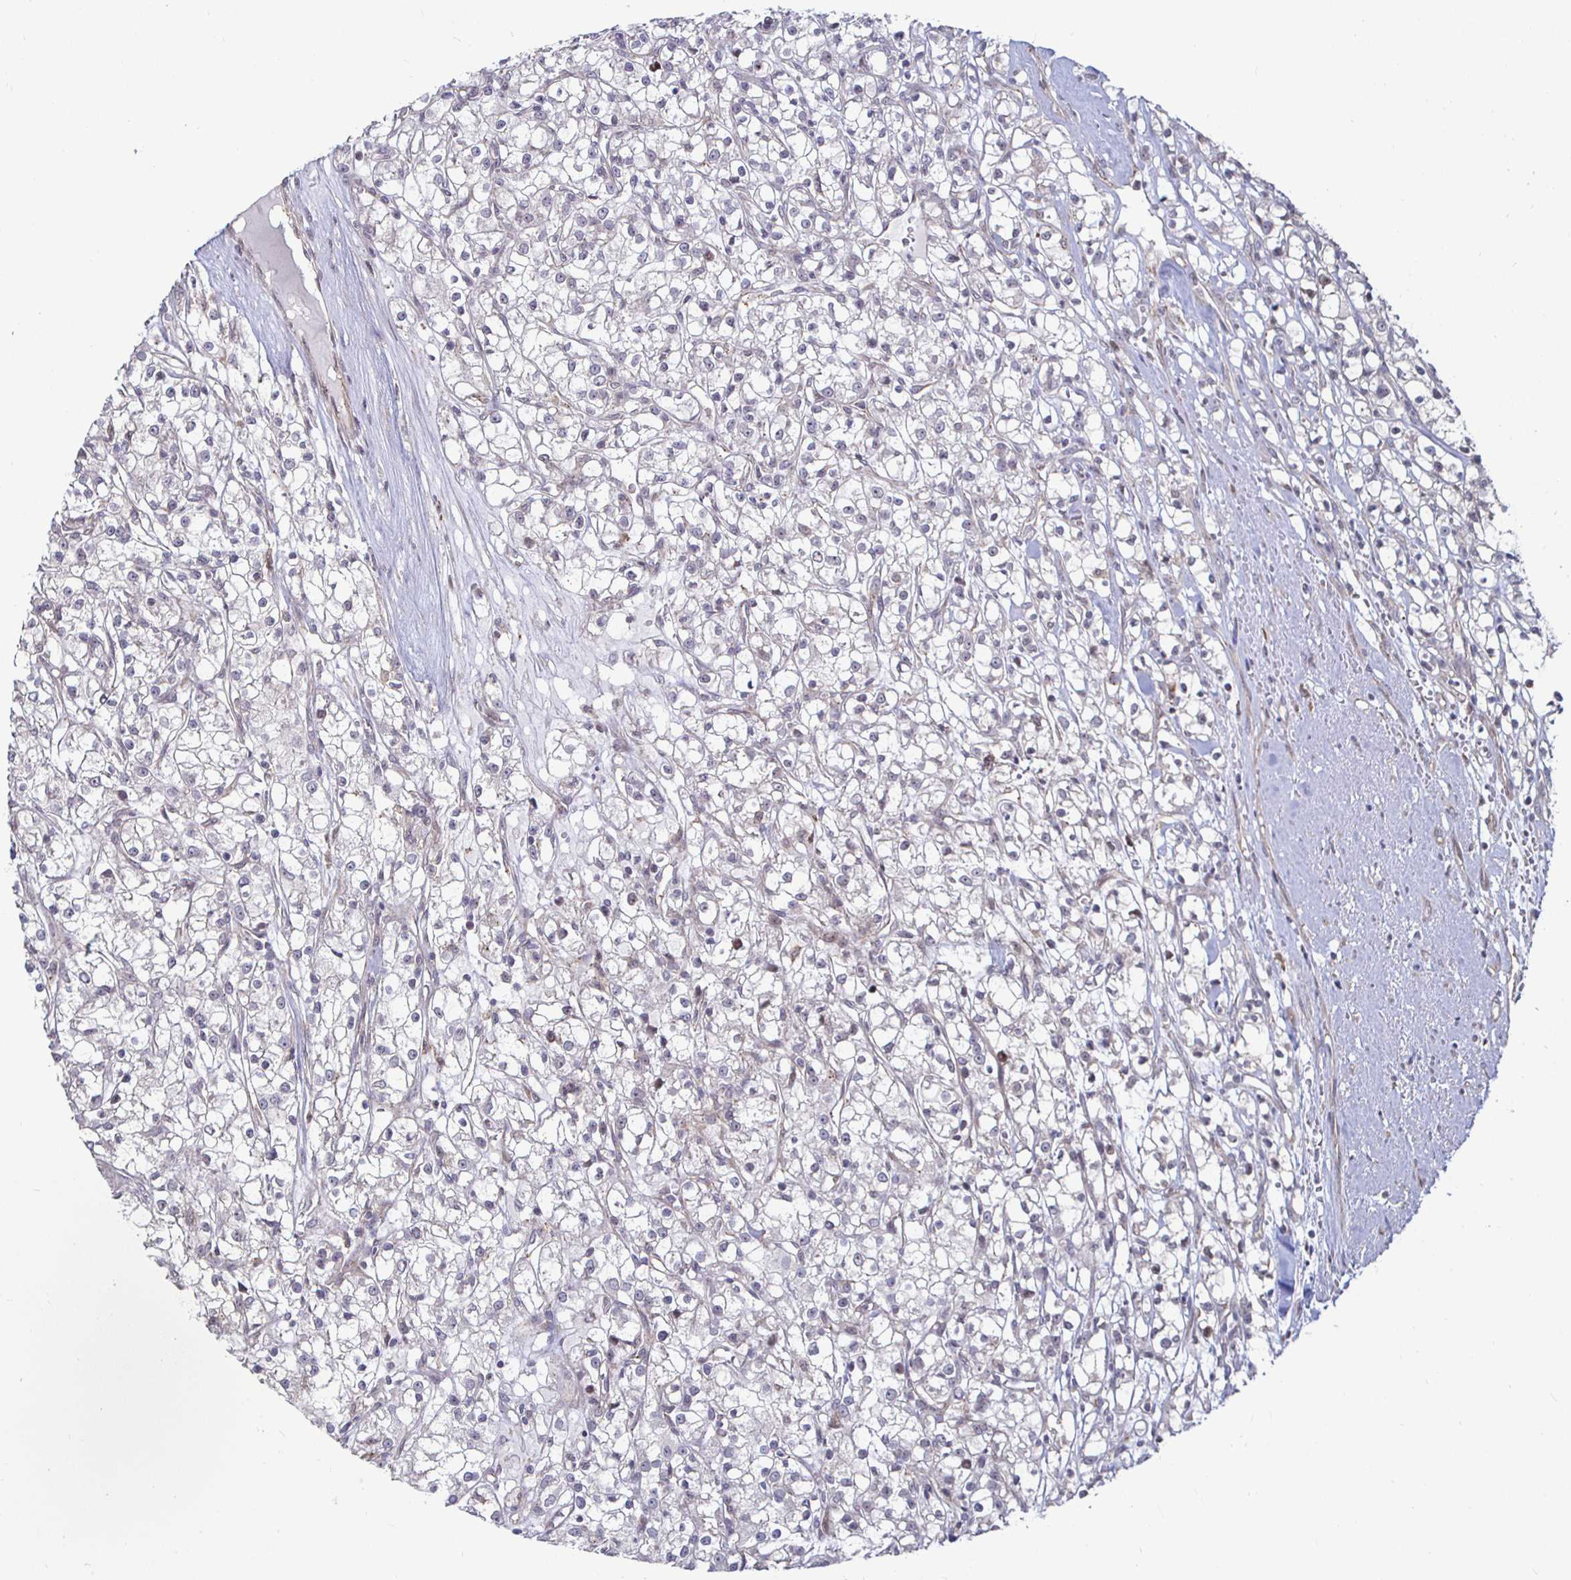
{"staining": {"intensity": "negative", "quantity": "none", "location": "none"}, "tissue": "renal cancer", "cell_type": "Tumor cells", "image_type": "cancer", "snomed": [{"axis": "morphology", "description": "Adenocarcinoma, NOS"}, {"axis": "topography", "description": "Kidney"}], "caption": "Immunohistochemical staining of adenocarcinoma (renal) reveals no significant positivity in tumor cells.", "gene": "CAPN11", "patient": {"sex": "female", "age": 59}}